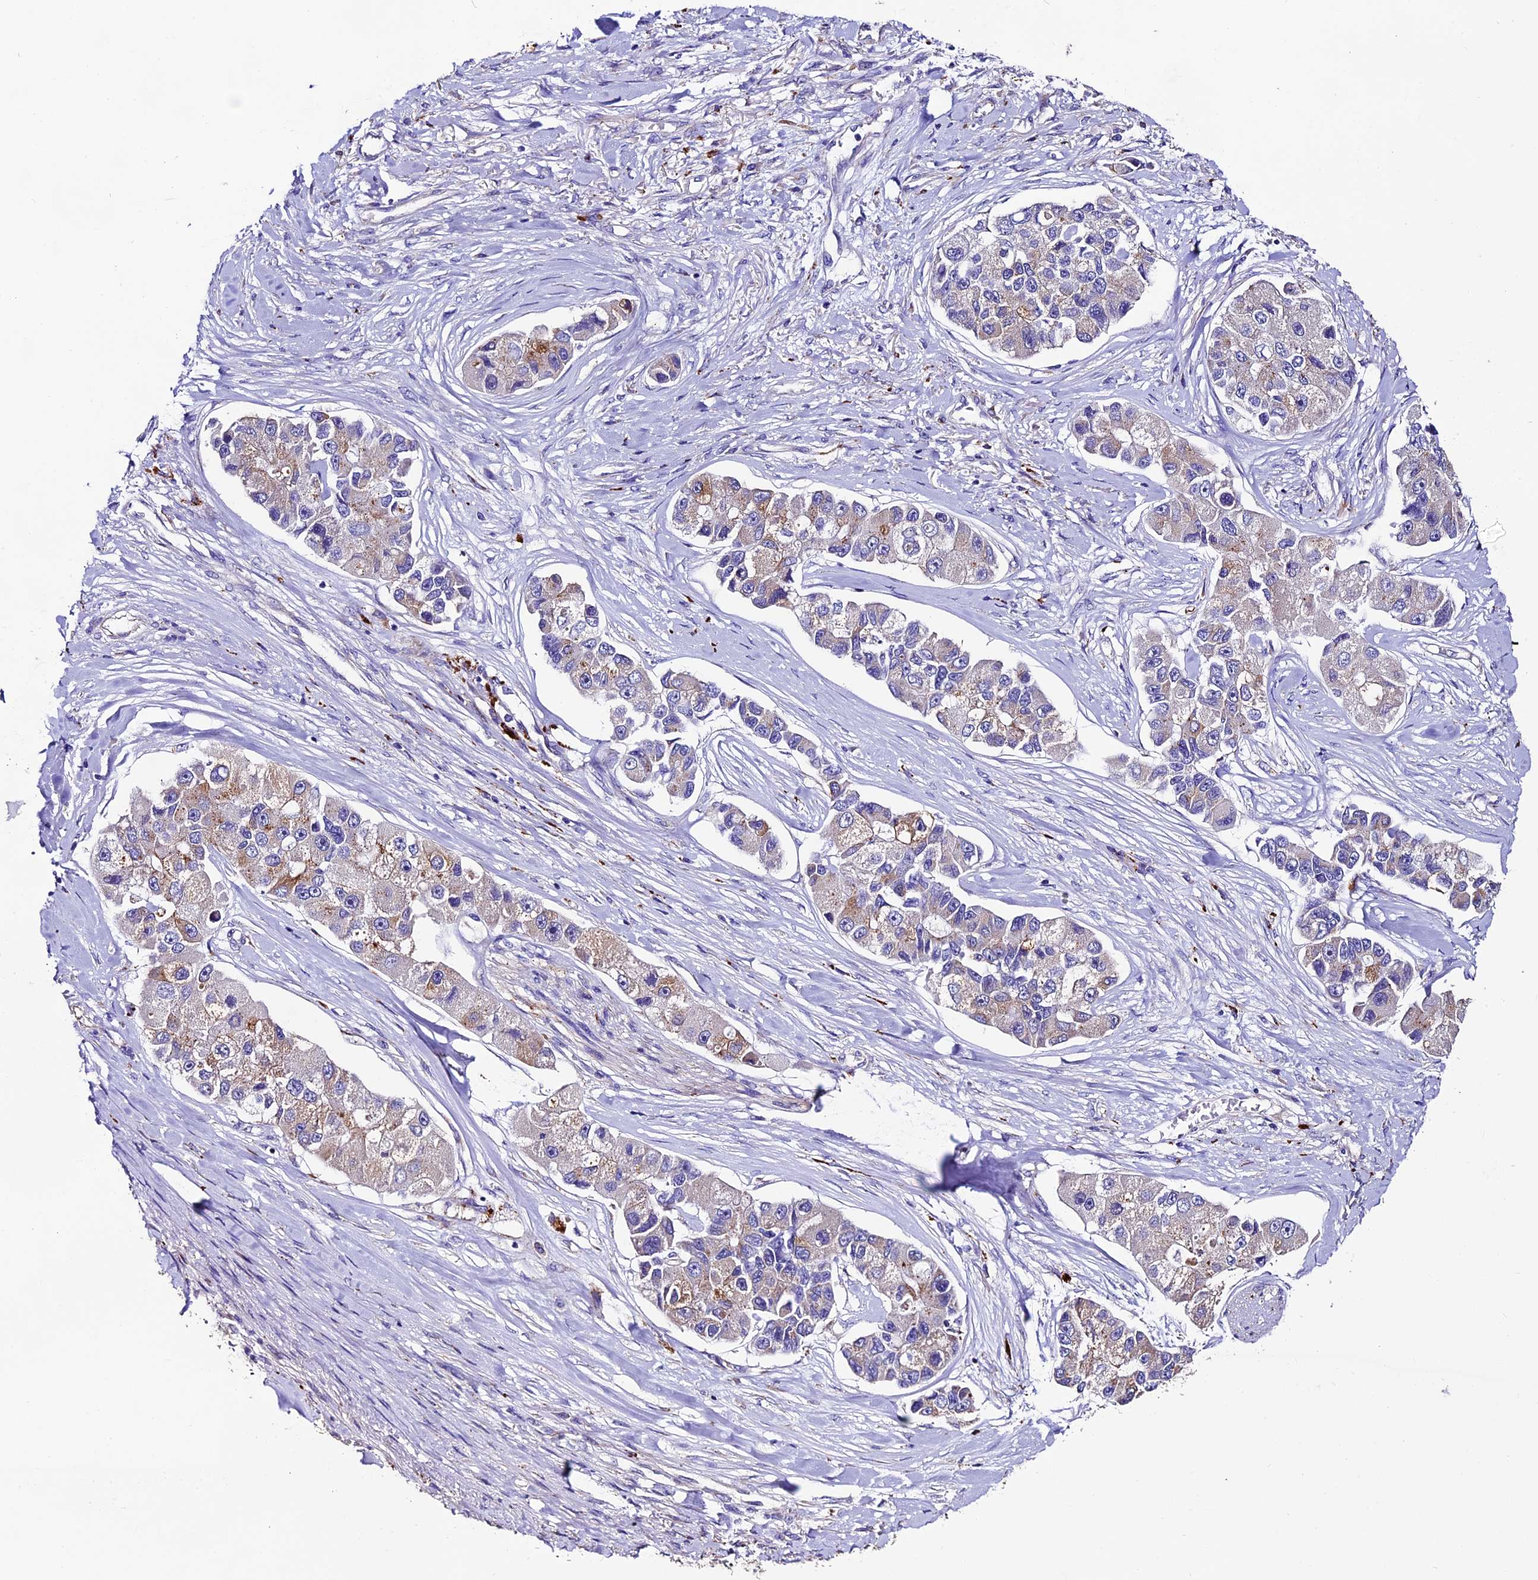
{"staining": {"intensity": "weak", "quantity": "<25%", "location": "cytoplasmic/membranous"}, "tissue": "lung cancer", "cell_type": "Tumor cells", "image_type": "cancer", "snomed": [{"axis": "morphology", "description": "Adenocarcinoma, NOS"}, {"axis": "topography", "description": "Lung"}], "caption": "The IHC image has no significant positivity in tumor cells of lung adenocarcinoma tissue.", "gene": "CLN5", "patient": {"sex": "female", "age": 54}}